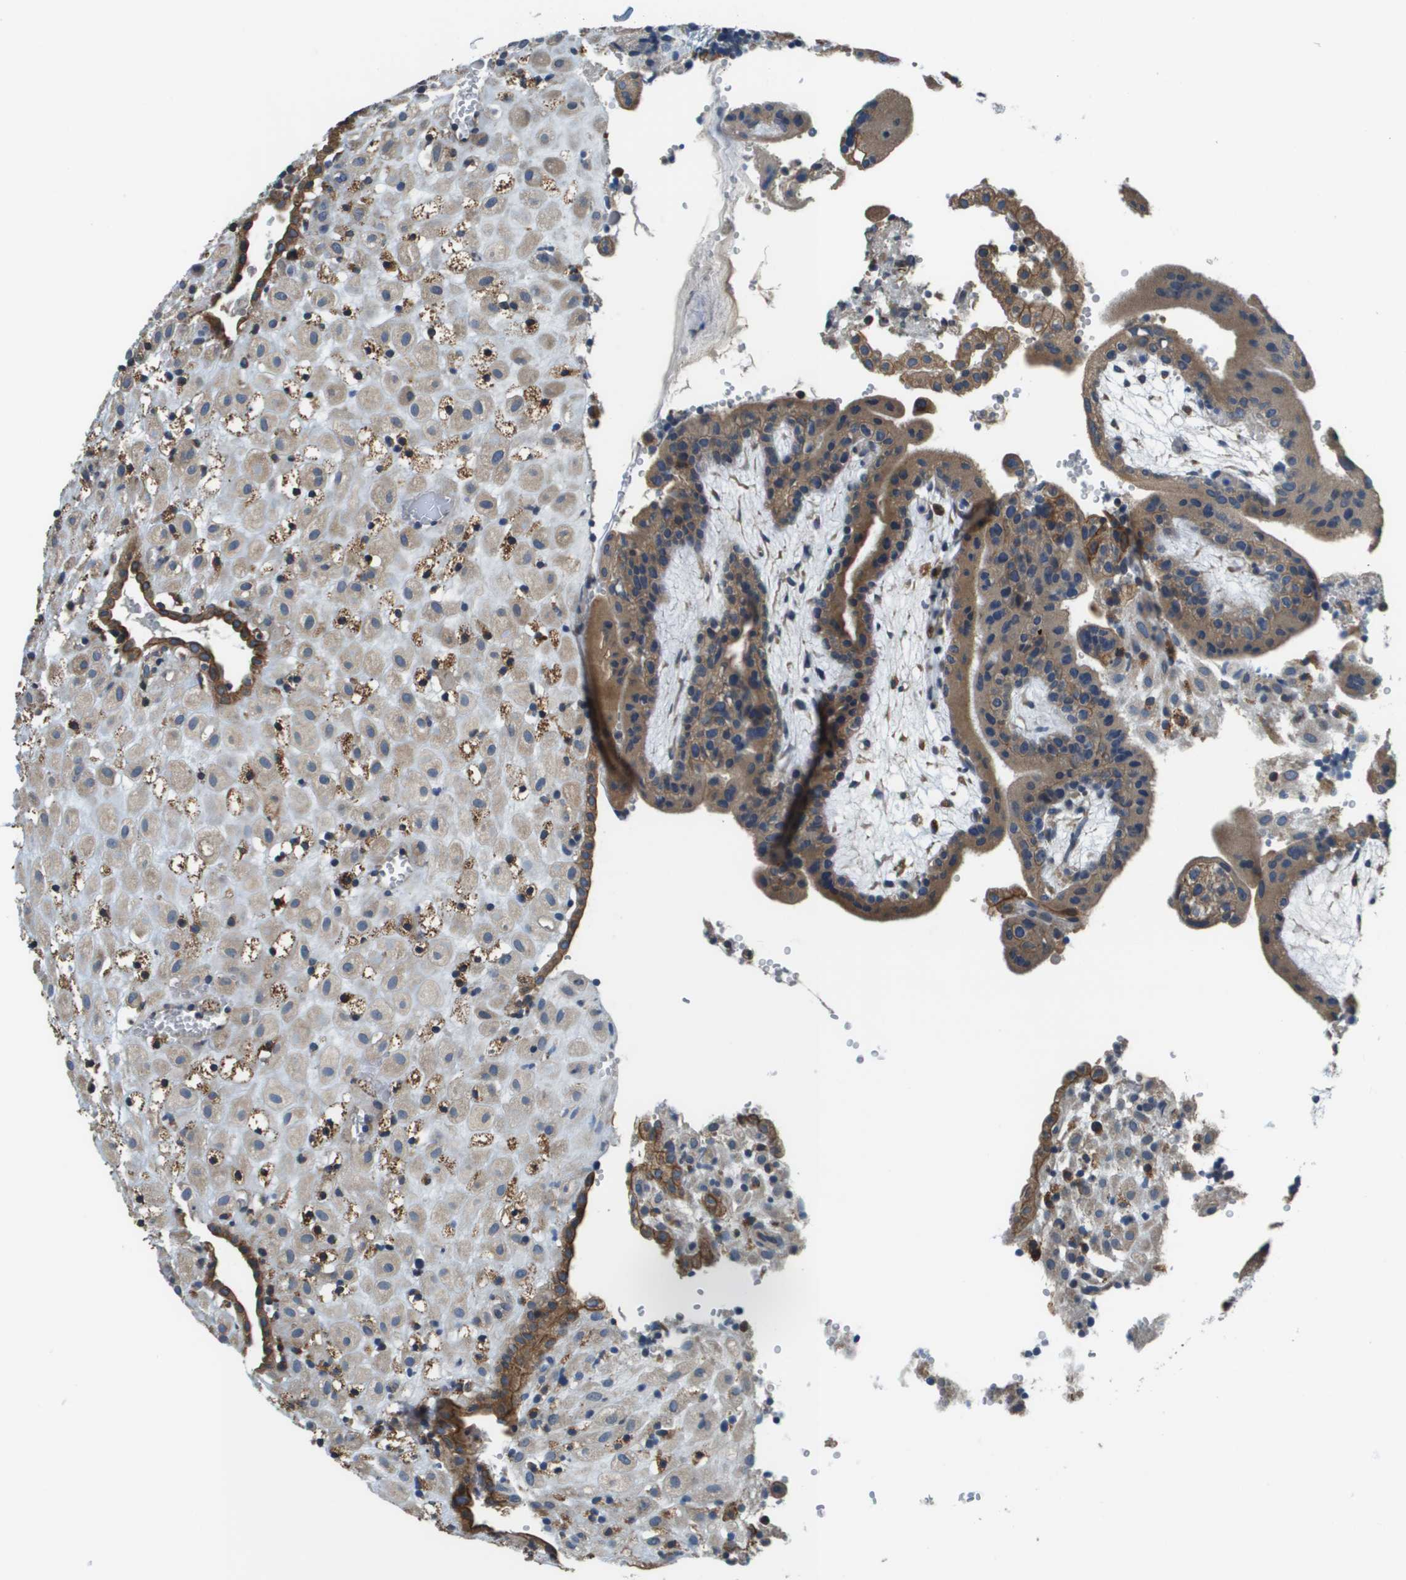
{"staining": {"intensity": "moderate", "quantity": ">75%", "location": "cytoplasmic/membranous"}, "tissue": "placenta", "cell_type": "Decidual cells", "image_type": "normal", "snomed": [{"axis": "morphology", "description": "Normal tissue, NOS"}, {"axis": "topography", "description": "Placenta"}], "caption": "A high-resolution micrograph shows immunohistochemistry (IHC) staining of benign placenta, which displays moderate cytoplasmic/membranous staining in about >75% of decidual cells.", "gene": "CNPY3", "patient": {"sex": "female", "age": 18}}